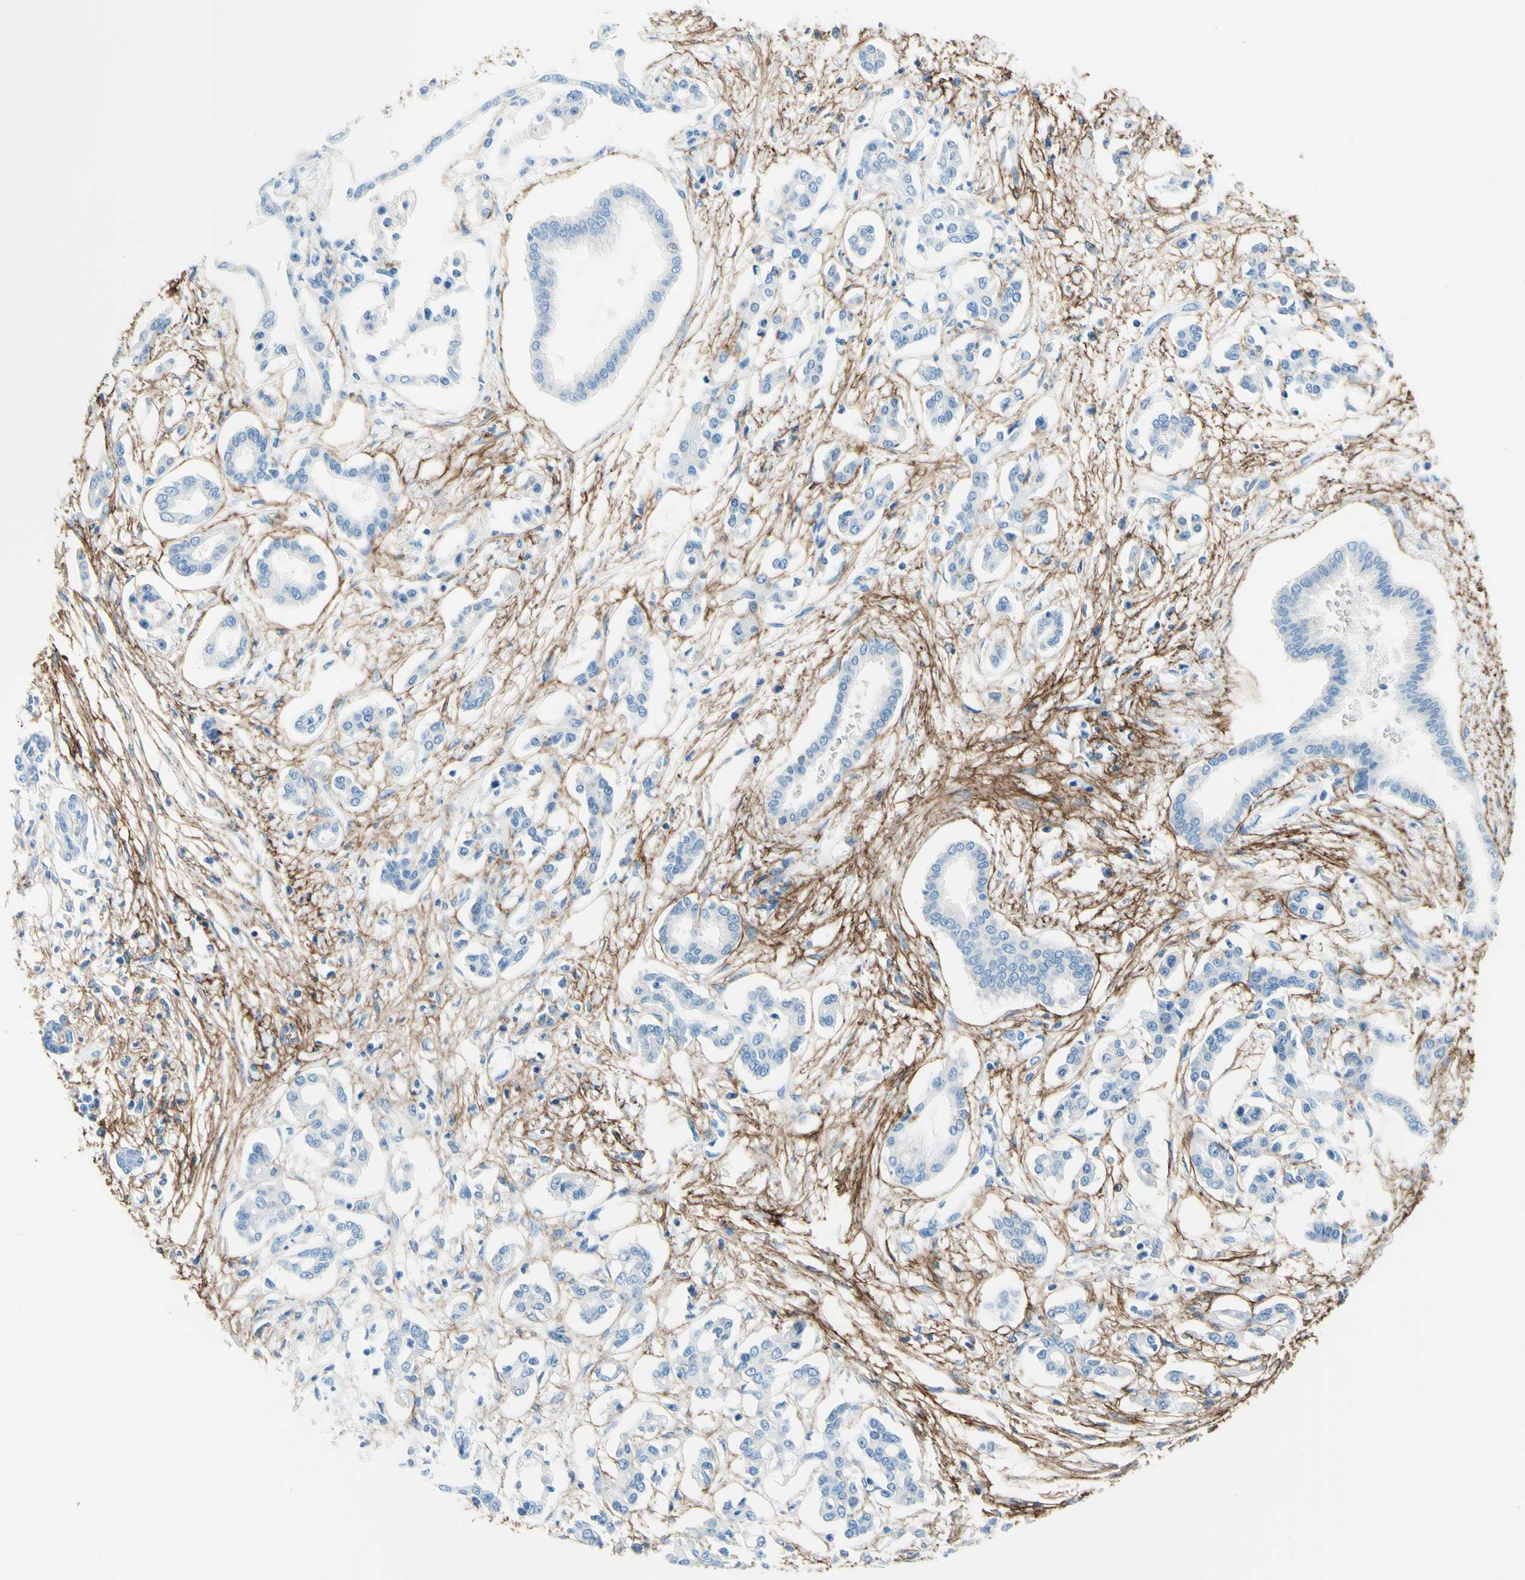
{"staining": {"intensity": "negative", "quantity": "none", "location": "none"}, "tissue": "pancreatic cancer", "cell_type": "Tumor cells", "image_type": "cancer", "snomed": [{"axis": "morphology", "description": "Adenocarcinoma, NOS"}, {"axis": "topography", "description": "Pancreas"}], "caption": "Tumor cells show no significant protein positivity in pancreatic cancer (adenocarcinoma).", "gene": "MFAP5", "patient": {"sex": "male", "age": 56}}